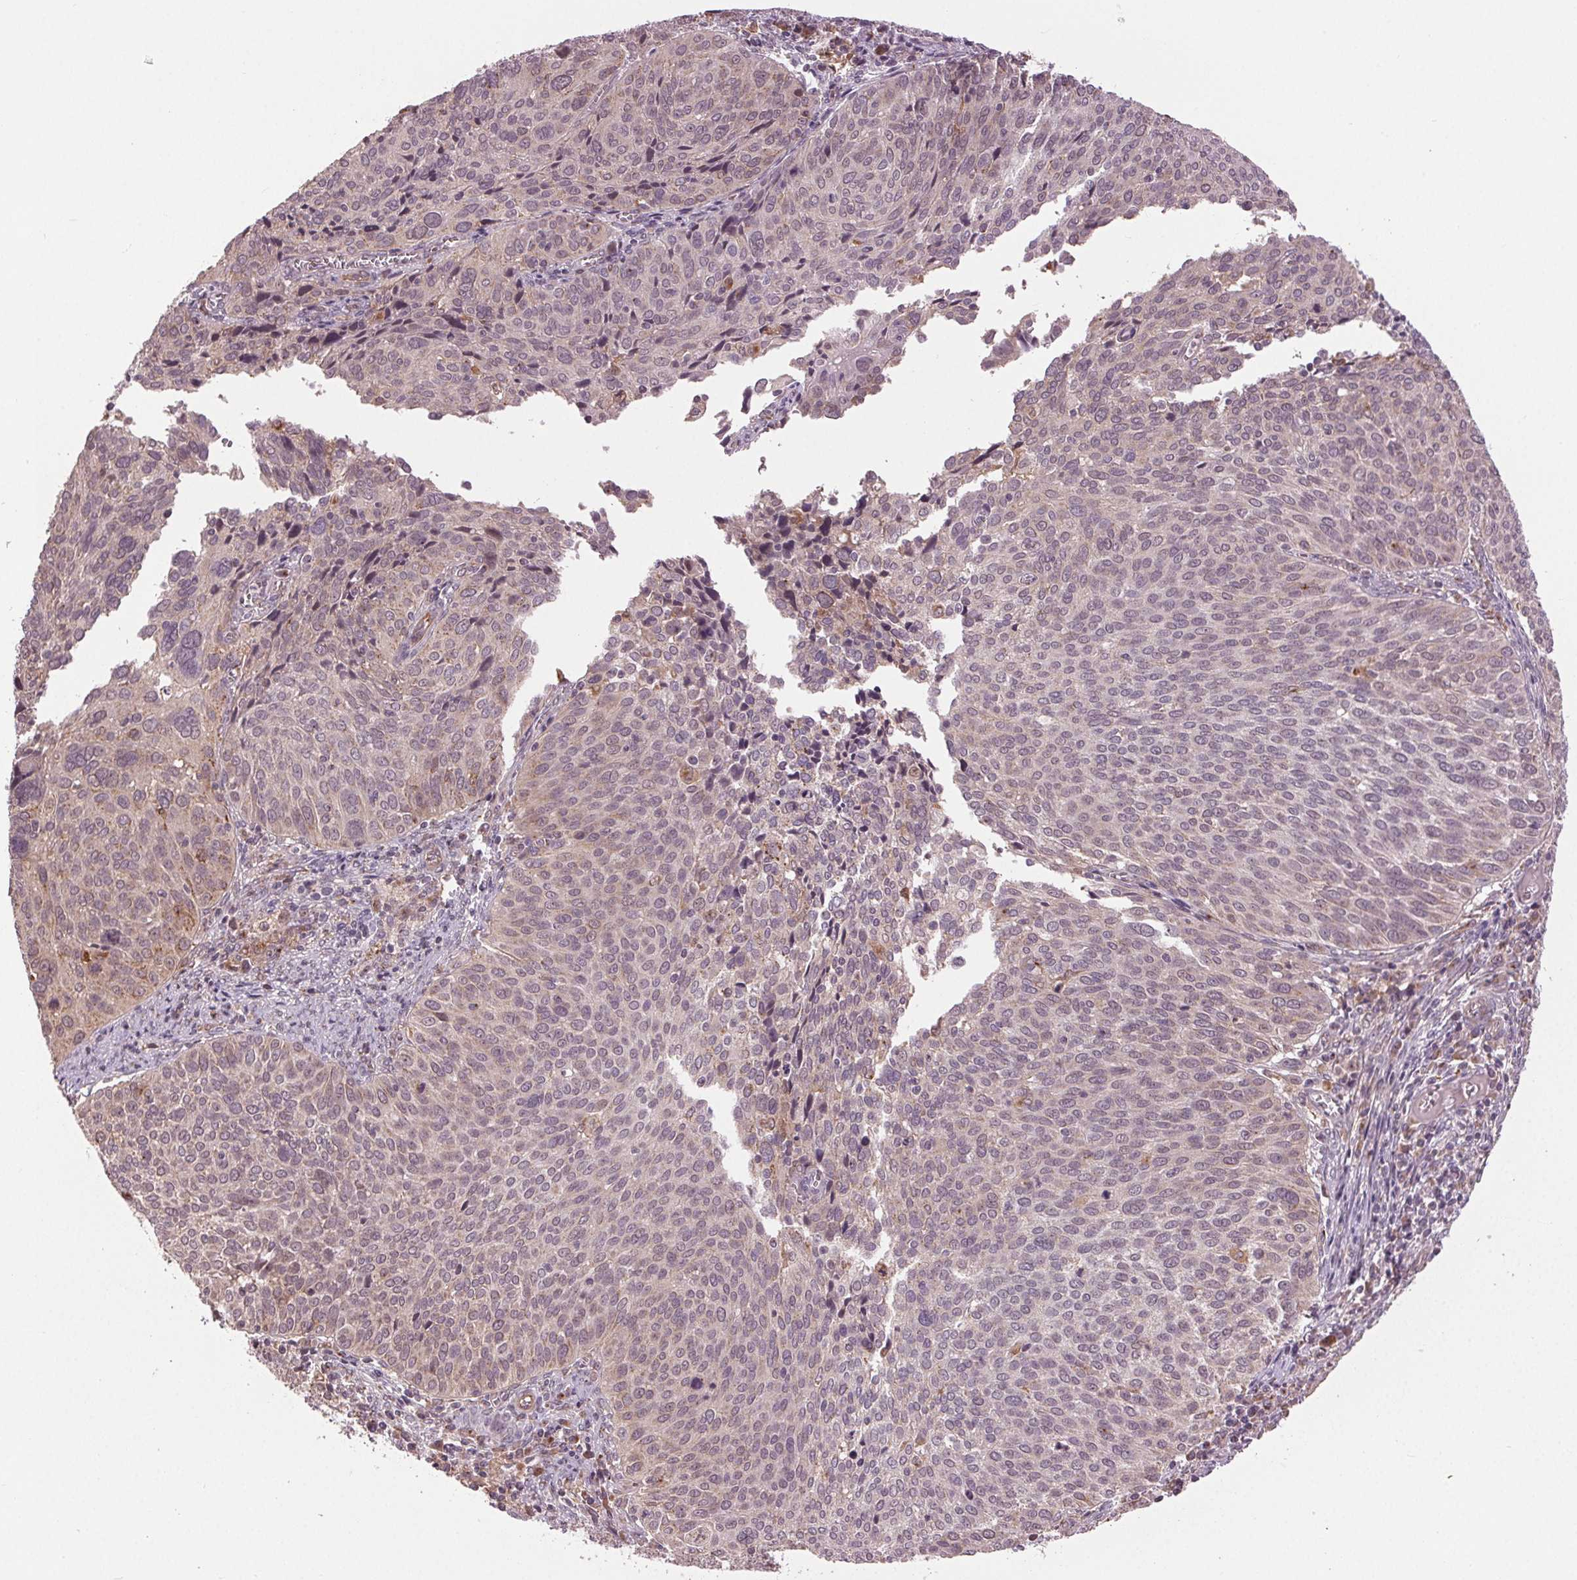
{"staining": {"intensity": "negative", "quantity": "none", "location": "none"}, "tissue": "cervical cancer", "cell_type": "Tumor cells", "image_type": "cancer", "snomed": [{"axis": "morphology", "description": "Squamous cell carcinoma, NOS"}, {"axis": "topography", "description": "Cervix"}], "caption": "Immunohistochemical staining of cervical squamous cell carcinoma displays no significant positivity in tumor cells.", "gene": "BSDC1", "patient": {"sex": "female", "age": 39}}